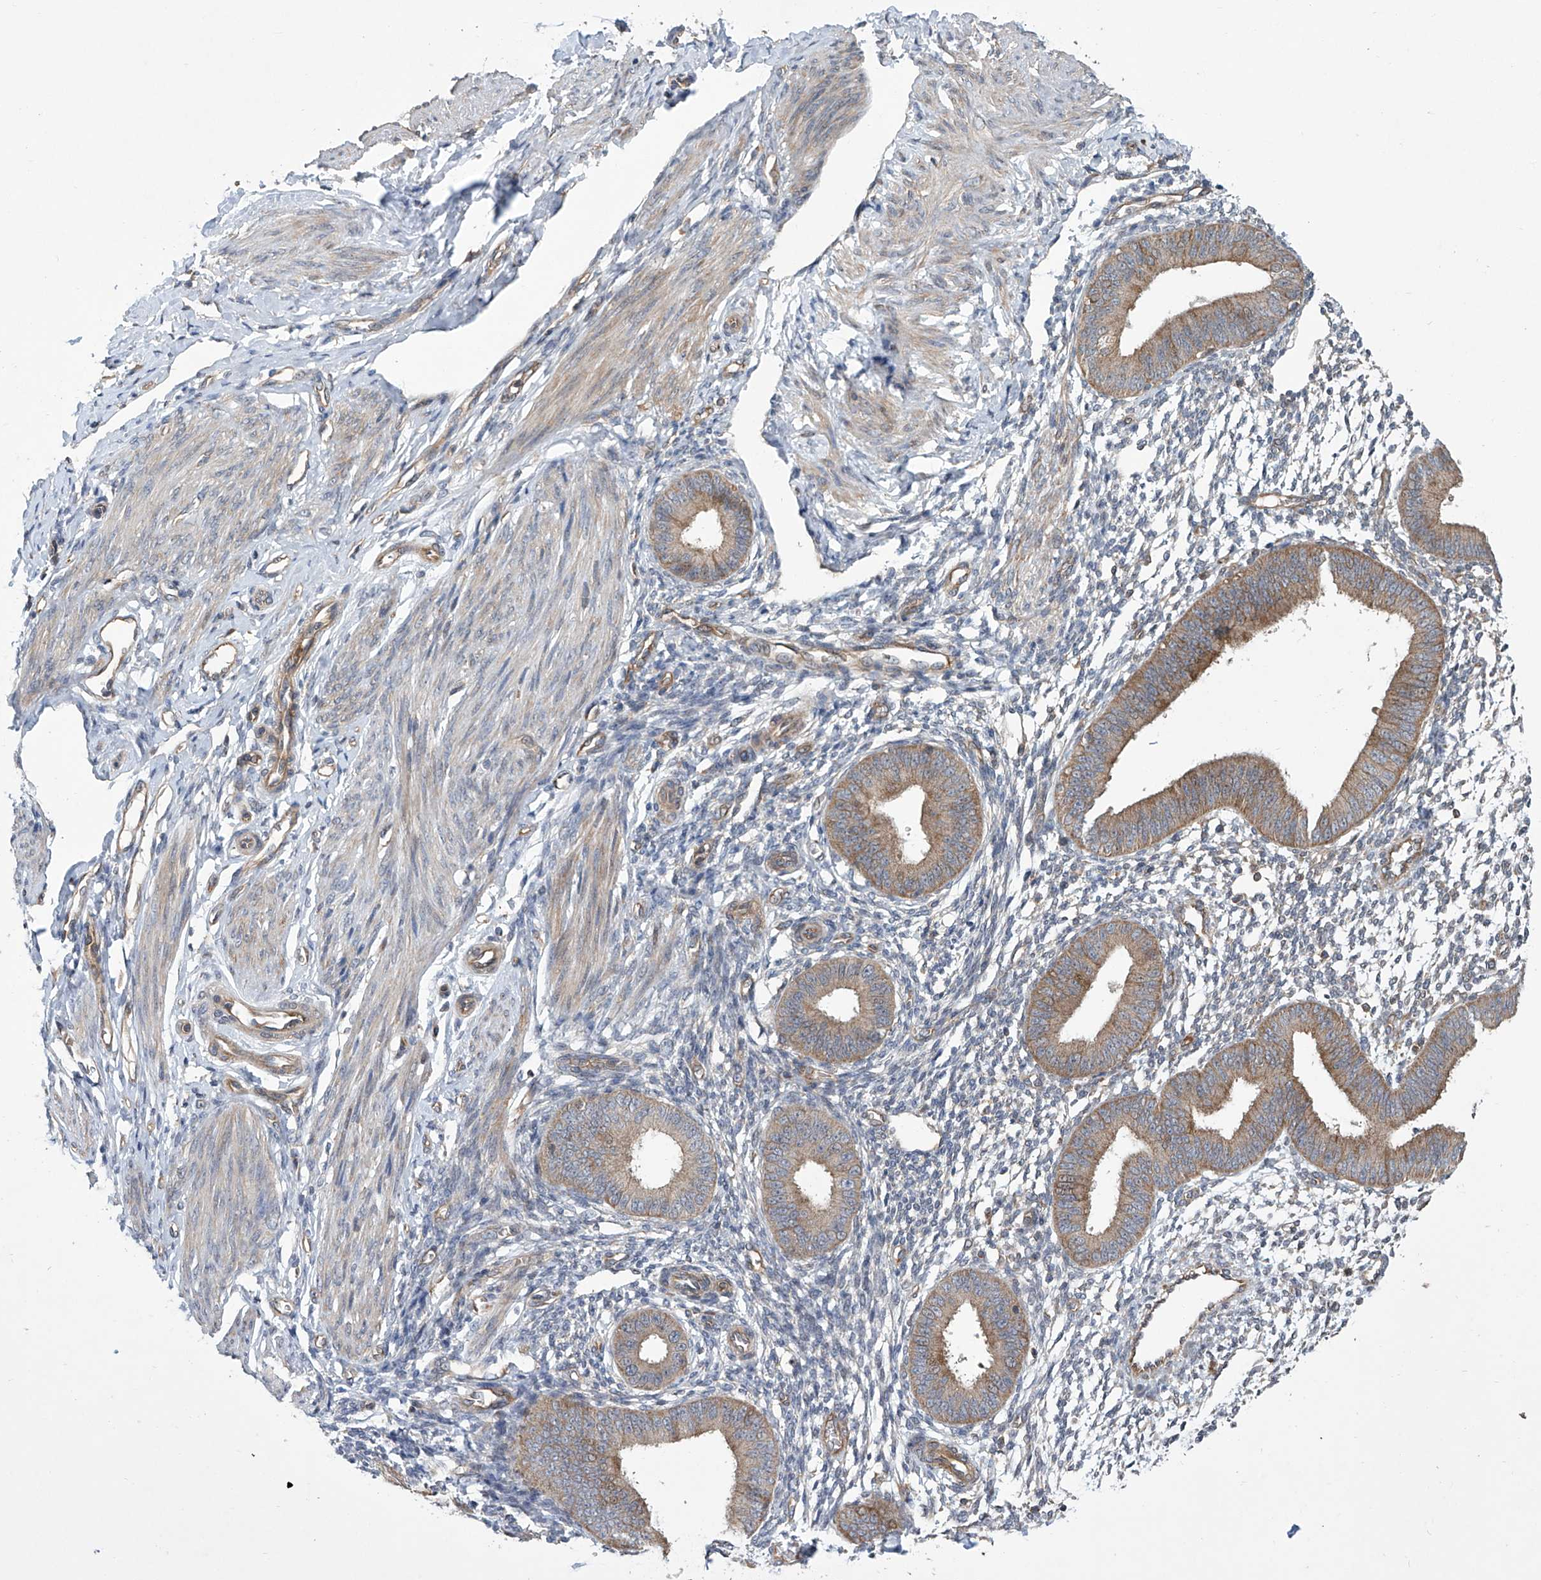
{"staining": {"intensity": "negative", "quantity": "none", "location": "none"}, "tissue": "endometrium", "cell_type": "Cells in endometrial stroma", "image_type": "normal", "snomed": [{"axis": "morphology", "description": "Normal tissue, NOS"}, {"axis": "topography", "description": "Uterus"}, {"axis": "topography", "description": "Endometrium"}], "caption": "Immunohistochemical staining of normal endometrium exhibits no significant positivity in cells in endometrial stroma. (DAB immunohistochemistry visualized using brightfield microscopy, high magnification).", "gene": "EIF2D", "patient": {"sex": "female", "age": 48}}